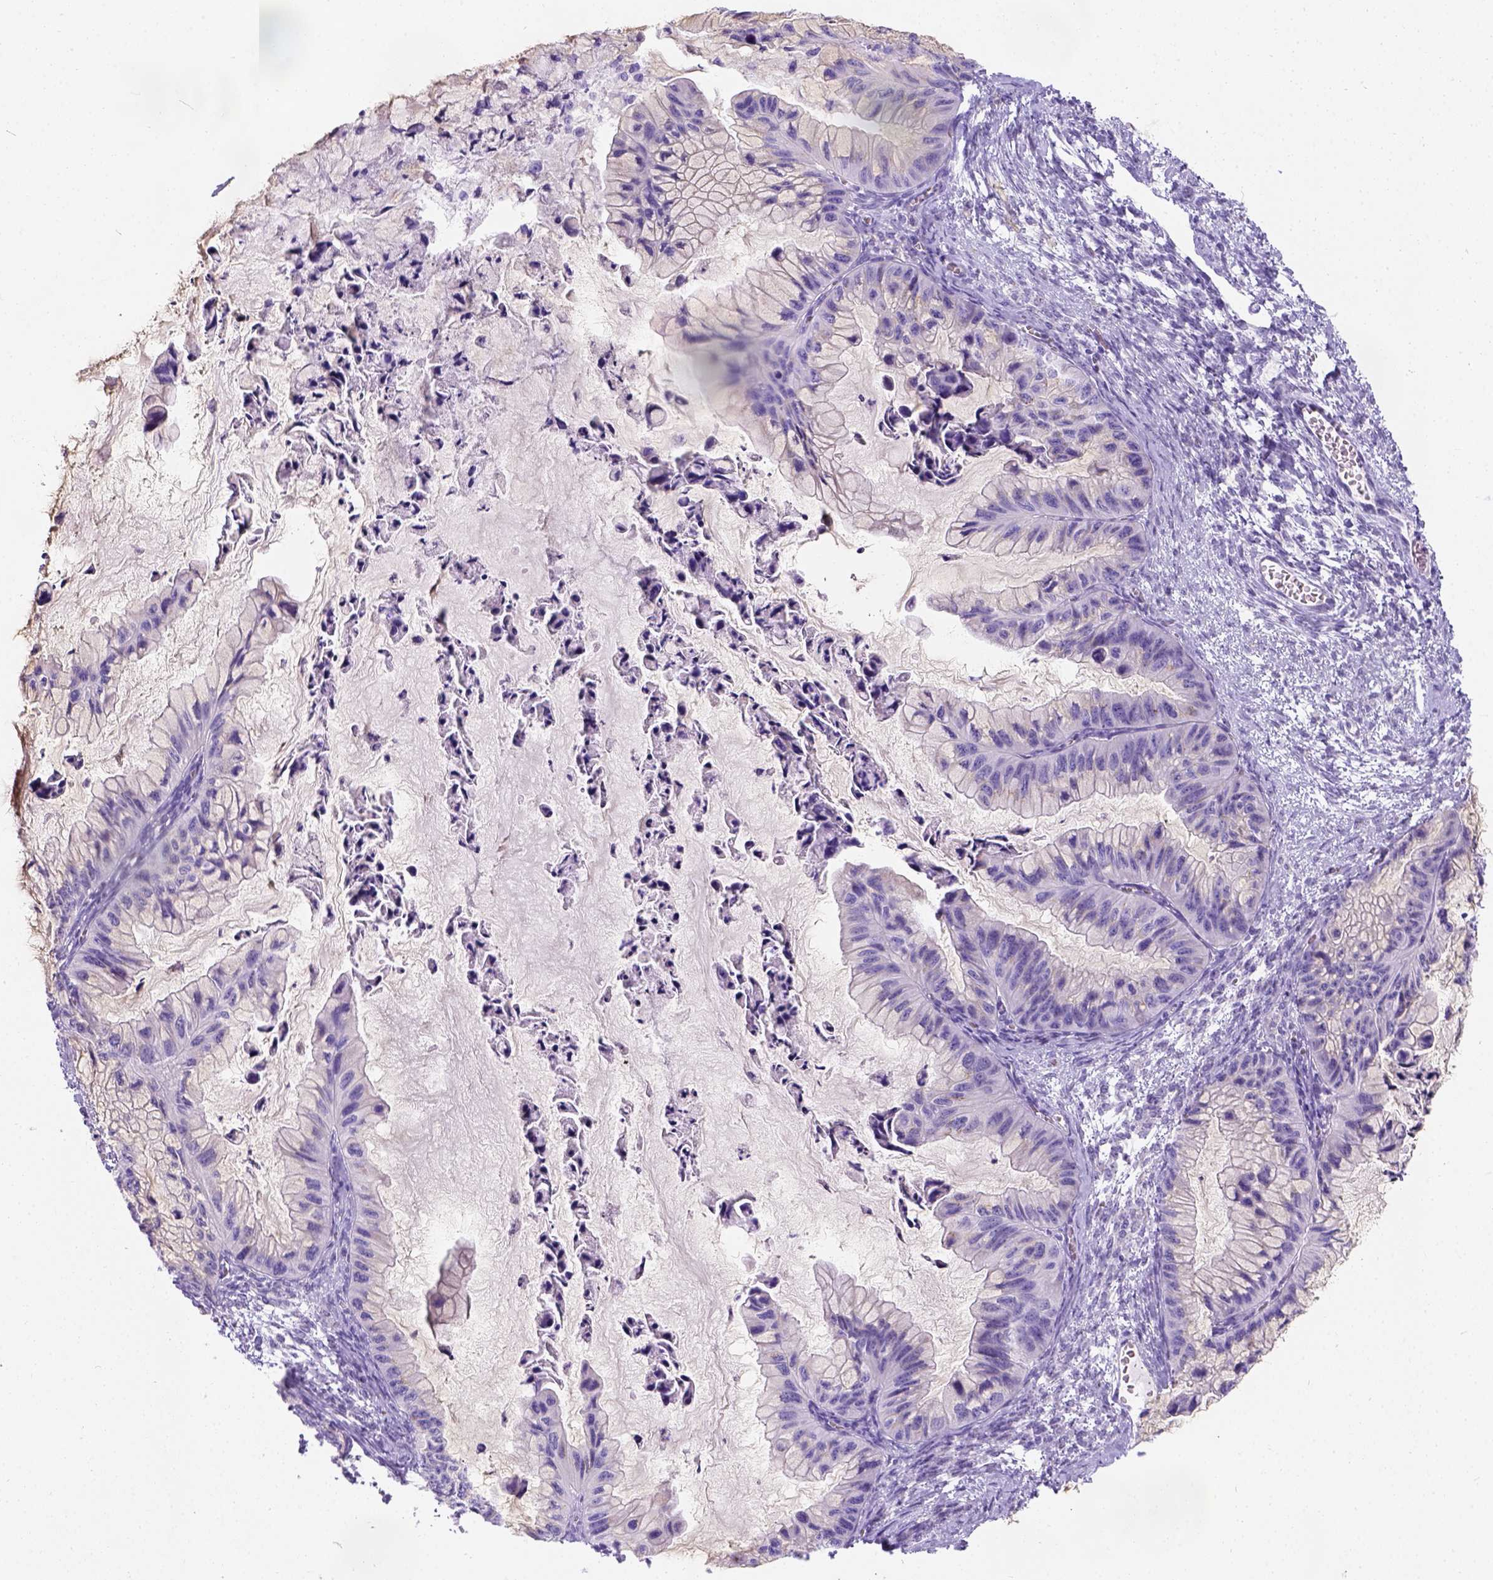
{"staining": {"intensity": "negative", "quantity": "none", "location": "none"}, "tissue": "ovarian cancer", "cell_type": "Tumor cells", "image_type": "cancer", "snomed": [{"axis": "morphology", "description": "Cystadenocarcinoma, mucinous, NOS"}, {"axis": "topography", "description": "Ovary"}], "caption": "IHC of human ovarian cancer displays no expression in tumor cells. (IHC, brightfield microscopy, high magnification).", "gene": "PHF7", "patient": {"sex": "female", "age": 72}}